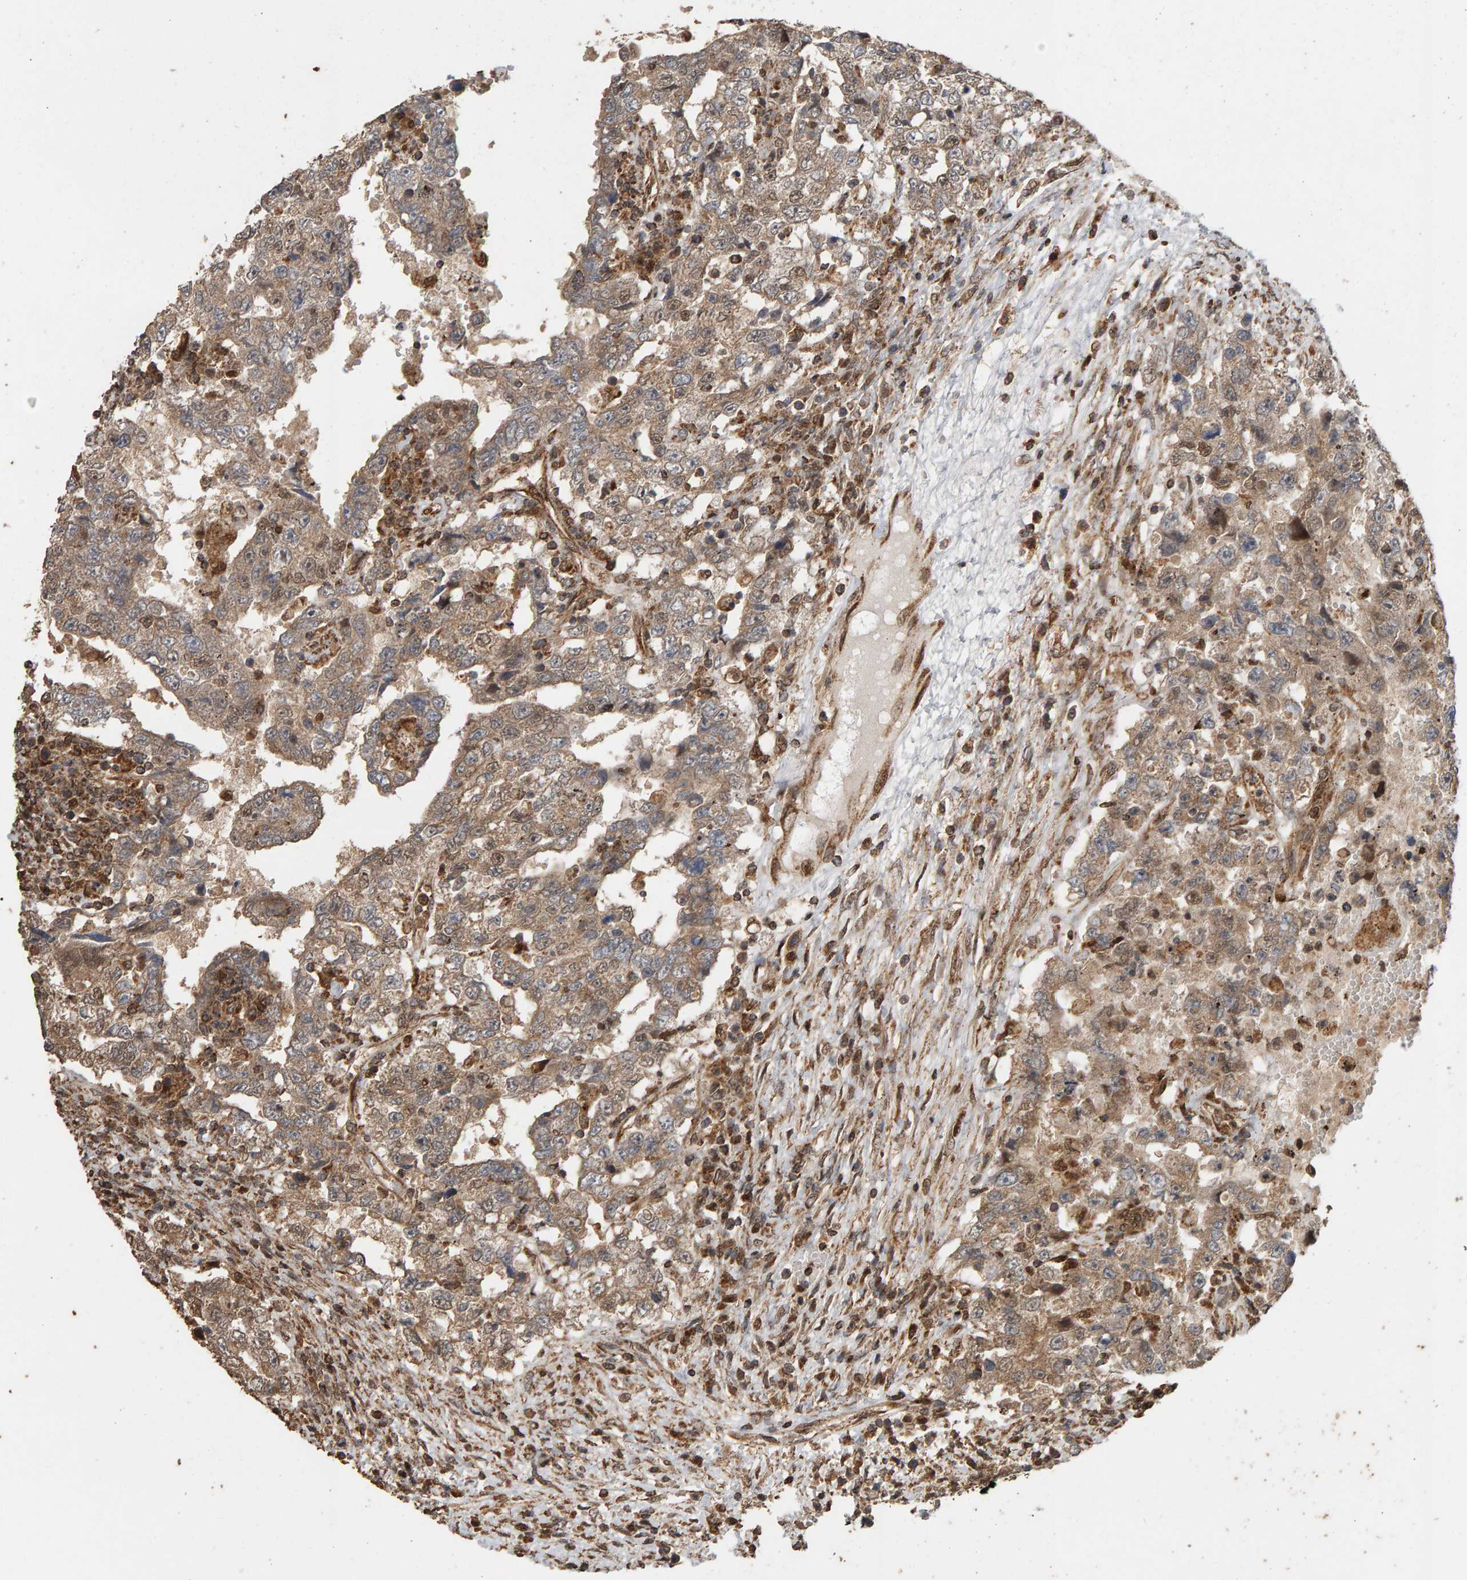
{"staining": {"intensity": "moderate", "quantity": ">75%", "location": "cytoplasmic/membranous,nuclear"}, "tissue": "testis cancer", "cell_type": "Tumor cells", "image_type": "cancer", "snomed": [{"axis": "morphology", "description": "Carcinoma, Embryonal, NOS"}, {"axis": "topography", "description": "Testis"}], "caption": "Immunohistochemical staining of testis embryonal carcinoma demonstrates medium levels of moderate cytoplasmic/membranous and nuclear protein positivity in approximately >75% of tumor cells.", "gene": "GSTK1", "patient": {"sex": "male", "age": 26}}